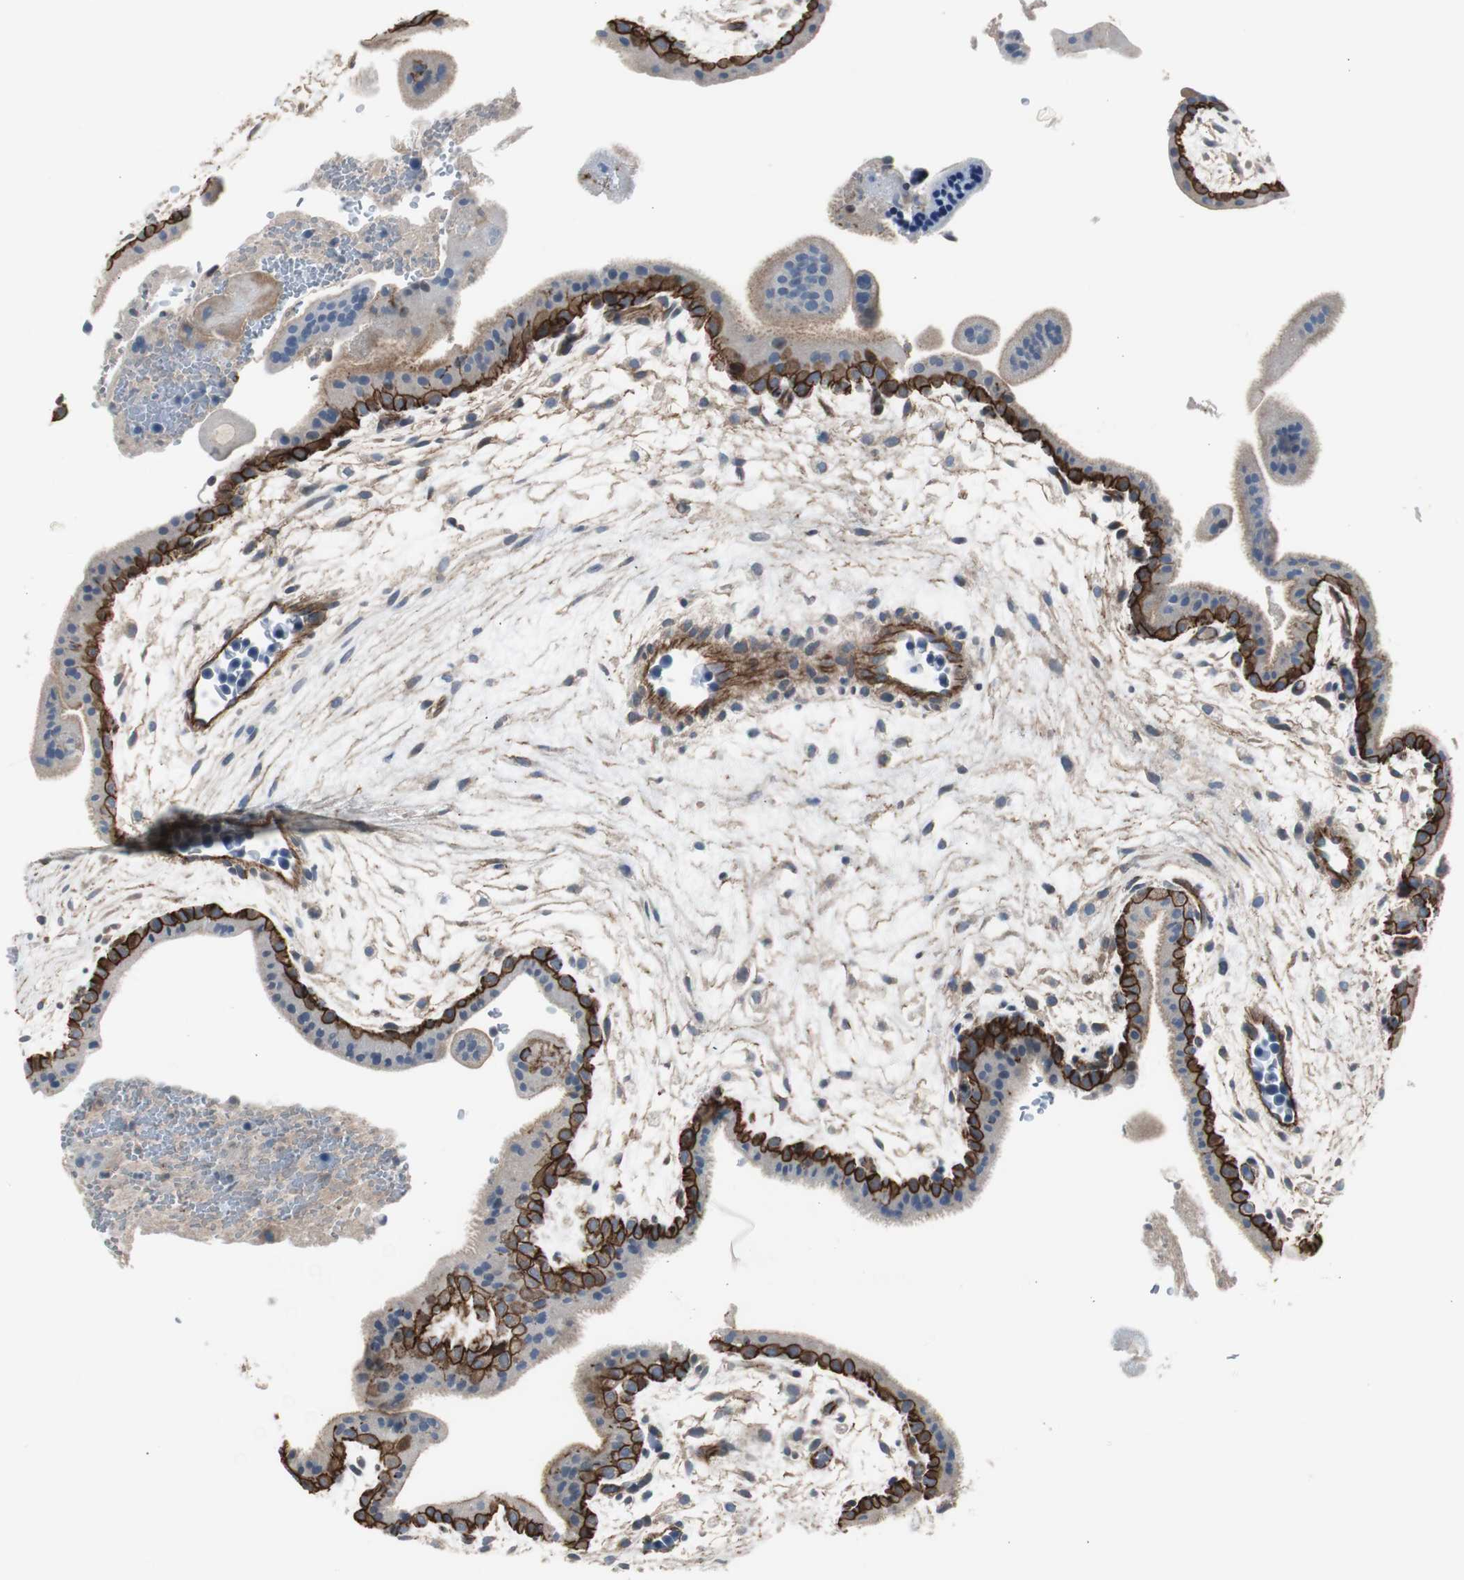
{"staining": {"intensity": "moderate", "quantity": ">75%", "location": "cytoplasmic/membranous"}, "tissue": "placenta", "cell_type": "Decidual cells", "image_type": "normal", "snomed": [{"axis": "morphology", "description": "Normal tissue, NOS"}, {"axis": "topography", "description": "Placenta"}], "caption": "Normal placenta displays moderate cytoplasmic/membranous expression in approximately >75% of decidual cells.", "gene": "STXBP4", "patient": {"sex": "female", "age": 35}}